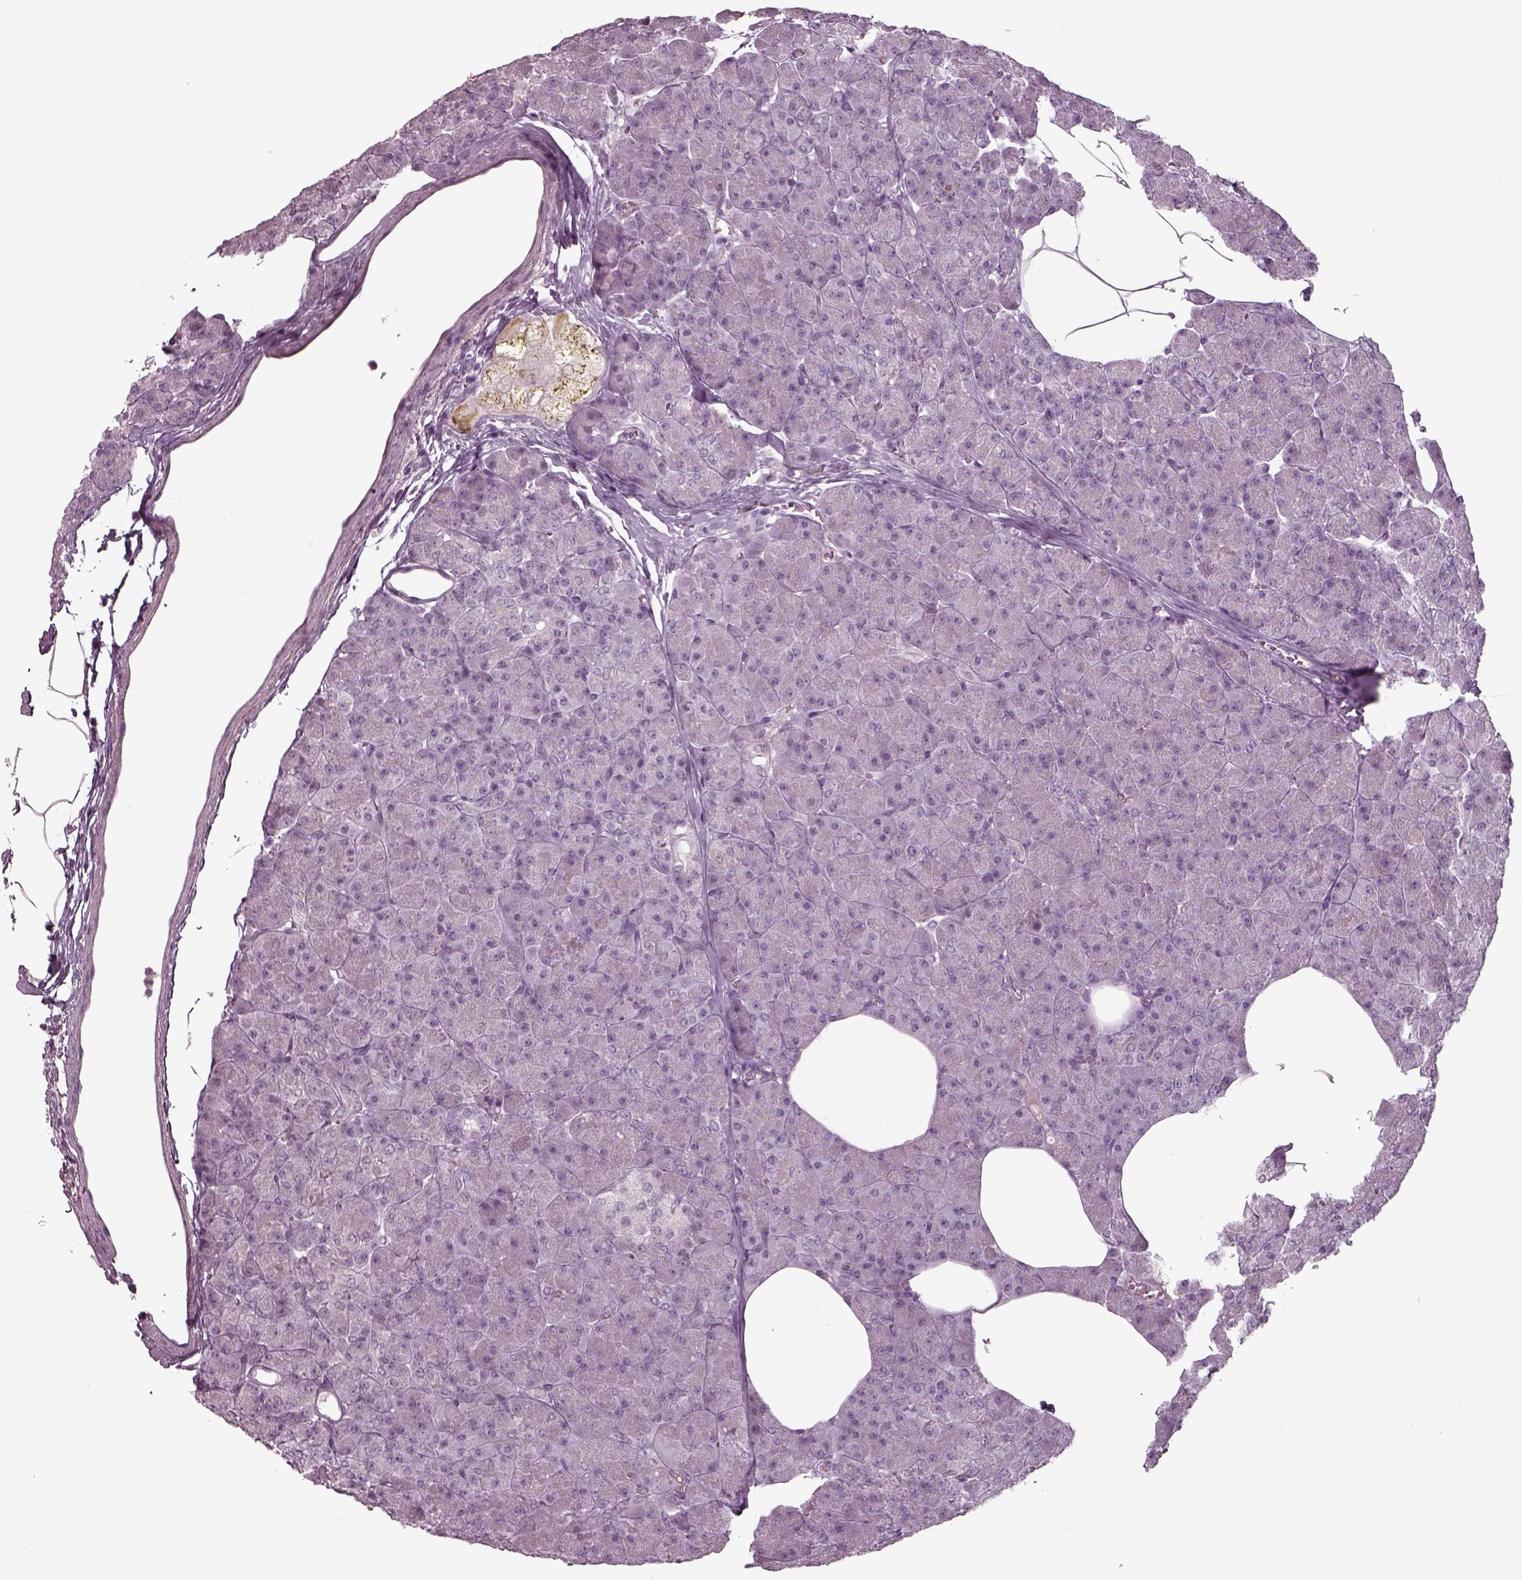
{"staining": {"intensity": "negative", "quantity": "none", "location": "none"}, "tissue": "pancreas", "cell_type": "Exocrine glandular cells", "image_type": "normal", "snomed": [{"axis": "morphology", "description": "Normal tissue, NOS"}, {"axis": "topography", "description": "Pancreas"}], "caption": "Human pancreas stained for a protein using immunohistochemistry reveals no staining in exocrine glandular cells.", "gene": "SEPTIN14", "patient": {"sex": "female", "age": 45}}